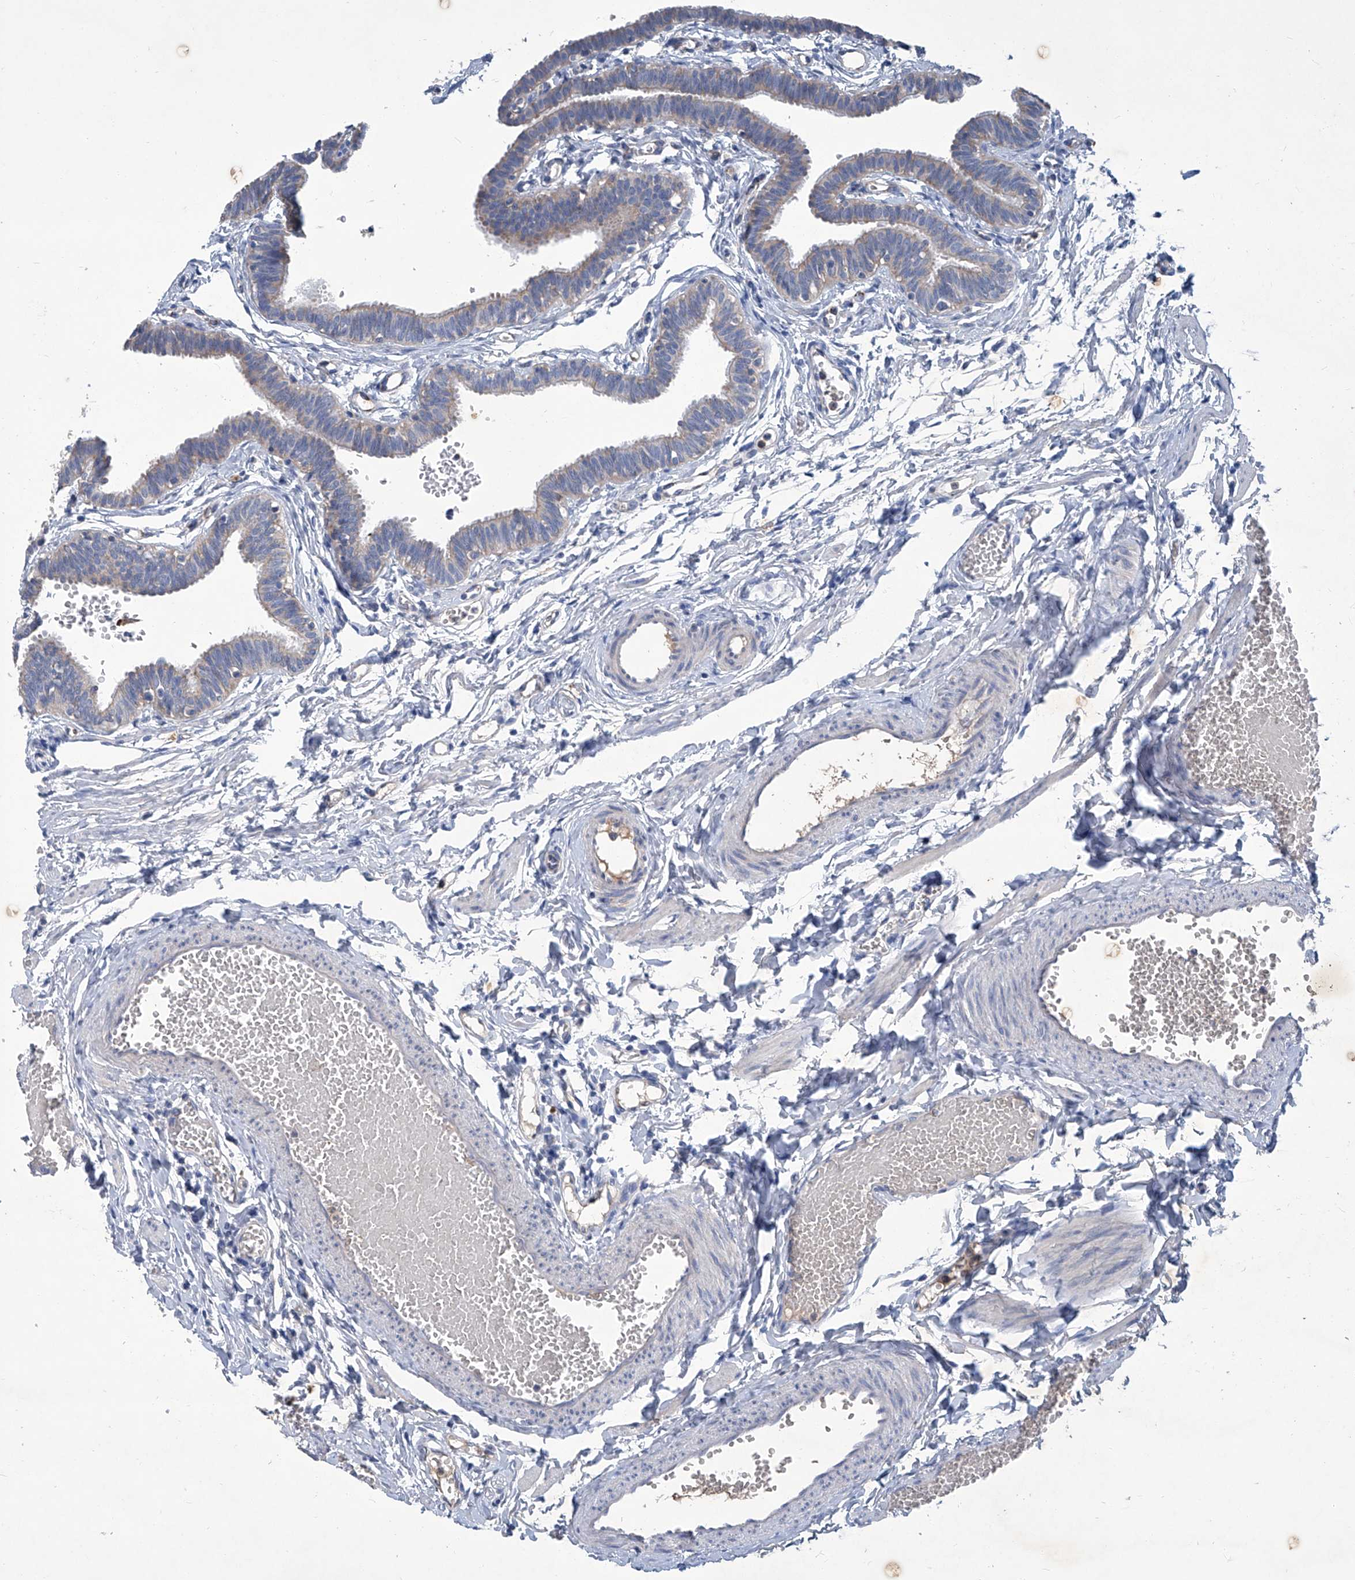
{"staining": {"intensity": "negative", "quantity": "none", "location": "none"}, "tissue": "fallopian tube", "cell_type": "Glandular cells", "image_type": "normal", "snomed": [{"axis": "morphology", "description": "Normal tissue, NOS"}, {"axis": "topography", "description": "Fallopian tube"}, {"axis": "topography", "description": "Ovary"}], "caption": "High power microscopy micrograph of an IHC histopathology image of normal fallopian tube, revealing no significant staining in glandular cells.", "gene": "MTARC1", "patient": {"sex": "female", "age": 23}}